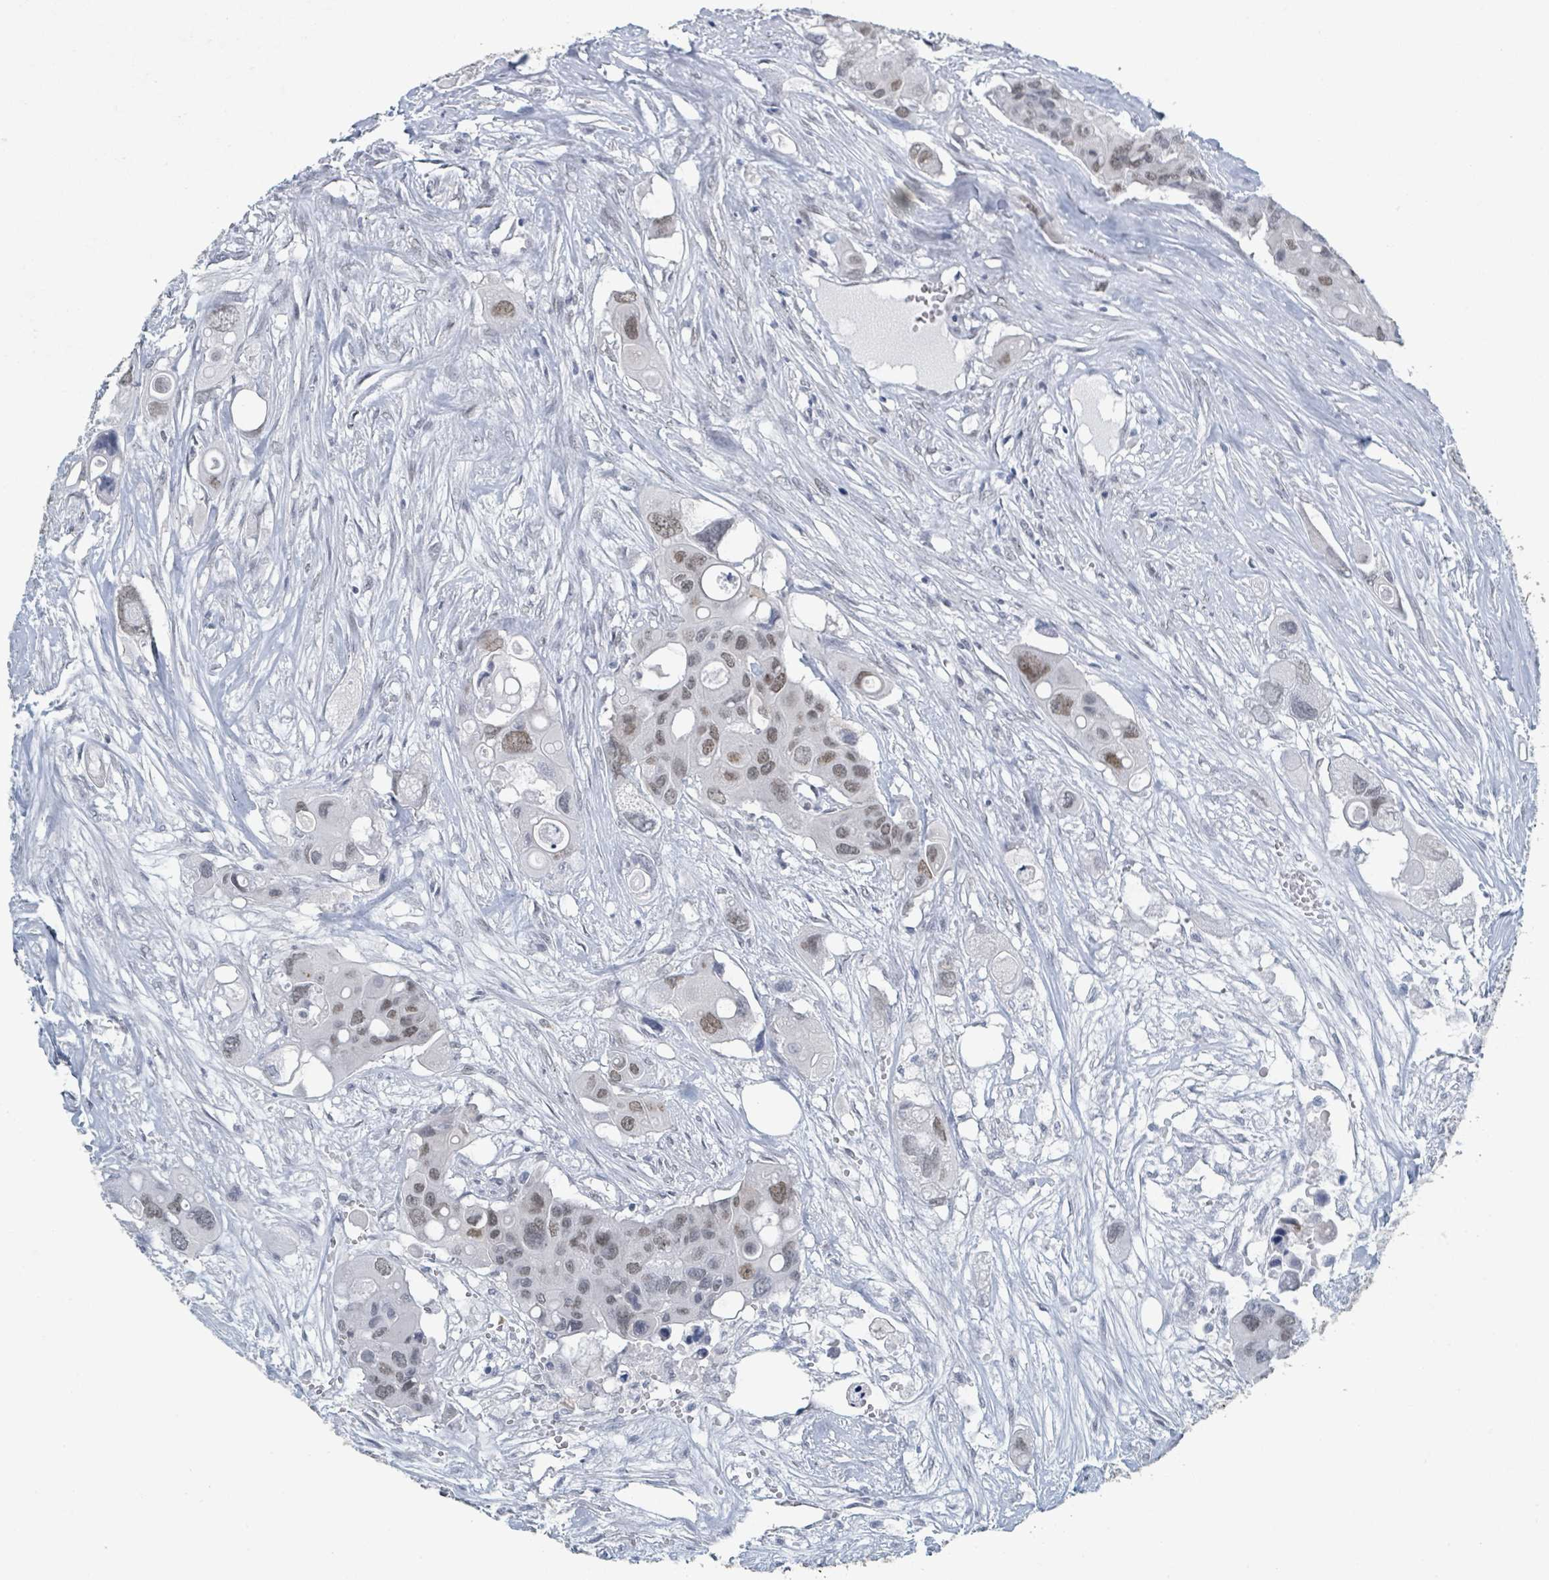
{"staining": {"intensity": "weak", "quantity": ">75%", "location": "nuclear"}, "tissue": "colorectal cancer", "cell_type": "Tumor cells", "image_type": "cancer", "snomed": [{"axis": "morphology", "description": "Adenocarcinoma, NOS"}, {"axis": "topography", "description": "Colon"}], "caption": "Protein analysis of adenocarcinoma (colorectal) tissue exhibits weak nuclear staining in about >75% of tumor cells.", "gene": "EHMT2", "patient": {"sex": "male", "age": 77}}